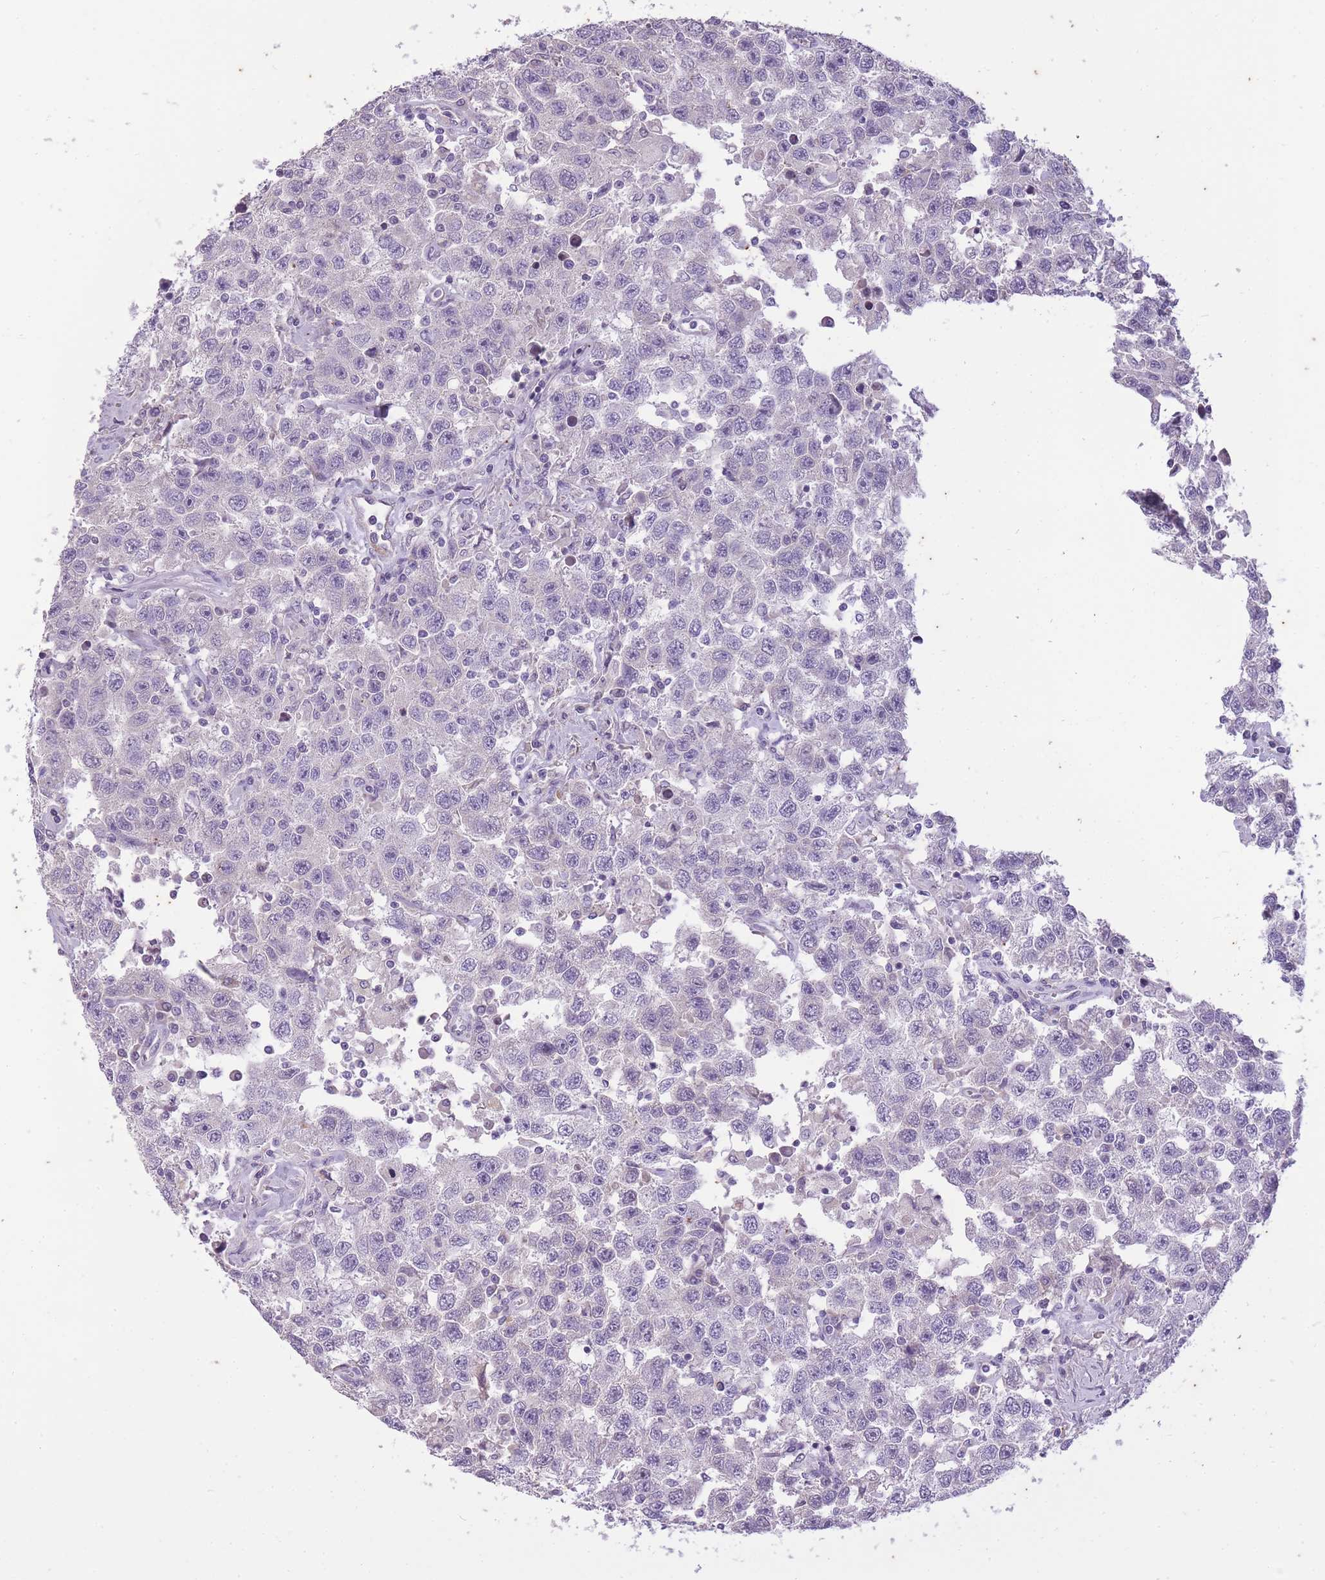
{"staining": {"intensity": "negative", "quantity": "none", "location": "none"}, "tissue": "testis cancer", "cell_type": "Tumor cells", "image_type": "cancer", "snomed": [{"axis": "morphology", "description": "Seminoma, NOS"}, {"axis": "topography", "description": "Testis"}], "caption": "High magnification brightfield microscopy of seminoma (testis) stained with DAB (3,3'-diaminobenzidine) (brown) and counterstained with hematoxylin (blue): tumor cells show no significant expression.", "gene": "CNTNAP3", "patient": {"sex": "male", "age": 41}}